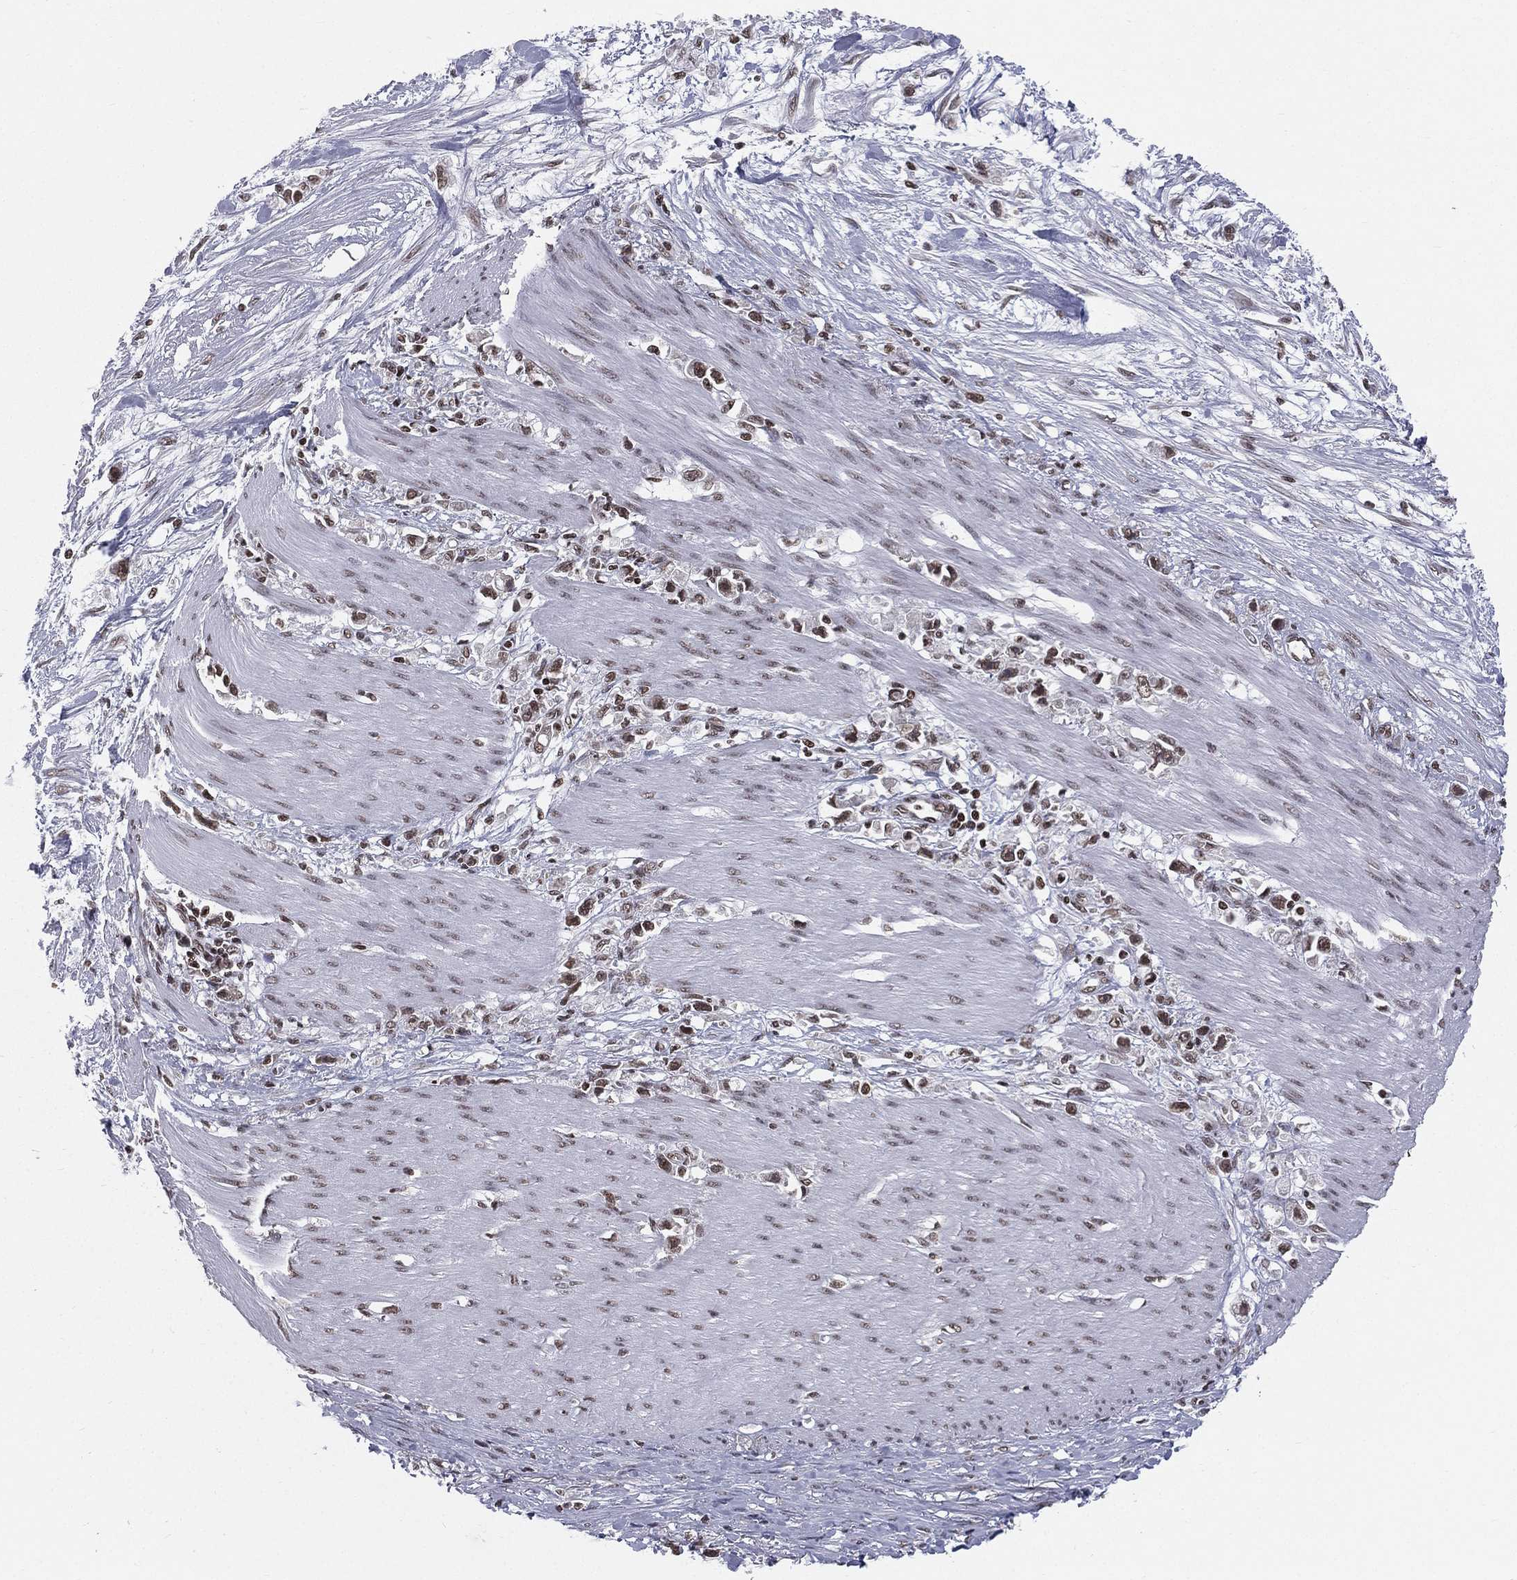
{"staining": {"intensity": "strong", "quantity": ">75%", "location": "nuclear"}, "tissue": "stomach cancer", "cell_type": "Tumor cells", "image_type": "cancer", "snomed": [{"axis": "morphology", "description": "Adenocarcinoma, NOS"}, {"axis": "topography", "description": "Stomach"}], "caption": "Tumor cells demonstrate strong nuclear positivity in about >75% of cells in adenocarcinoma (stomach).", "gene": "RFX7", "patient": {"sex": "female", "age": 59}}